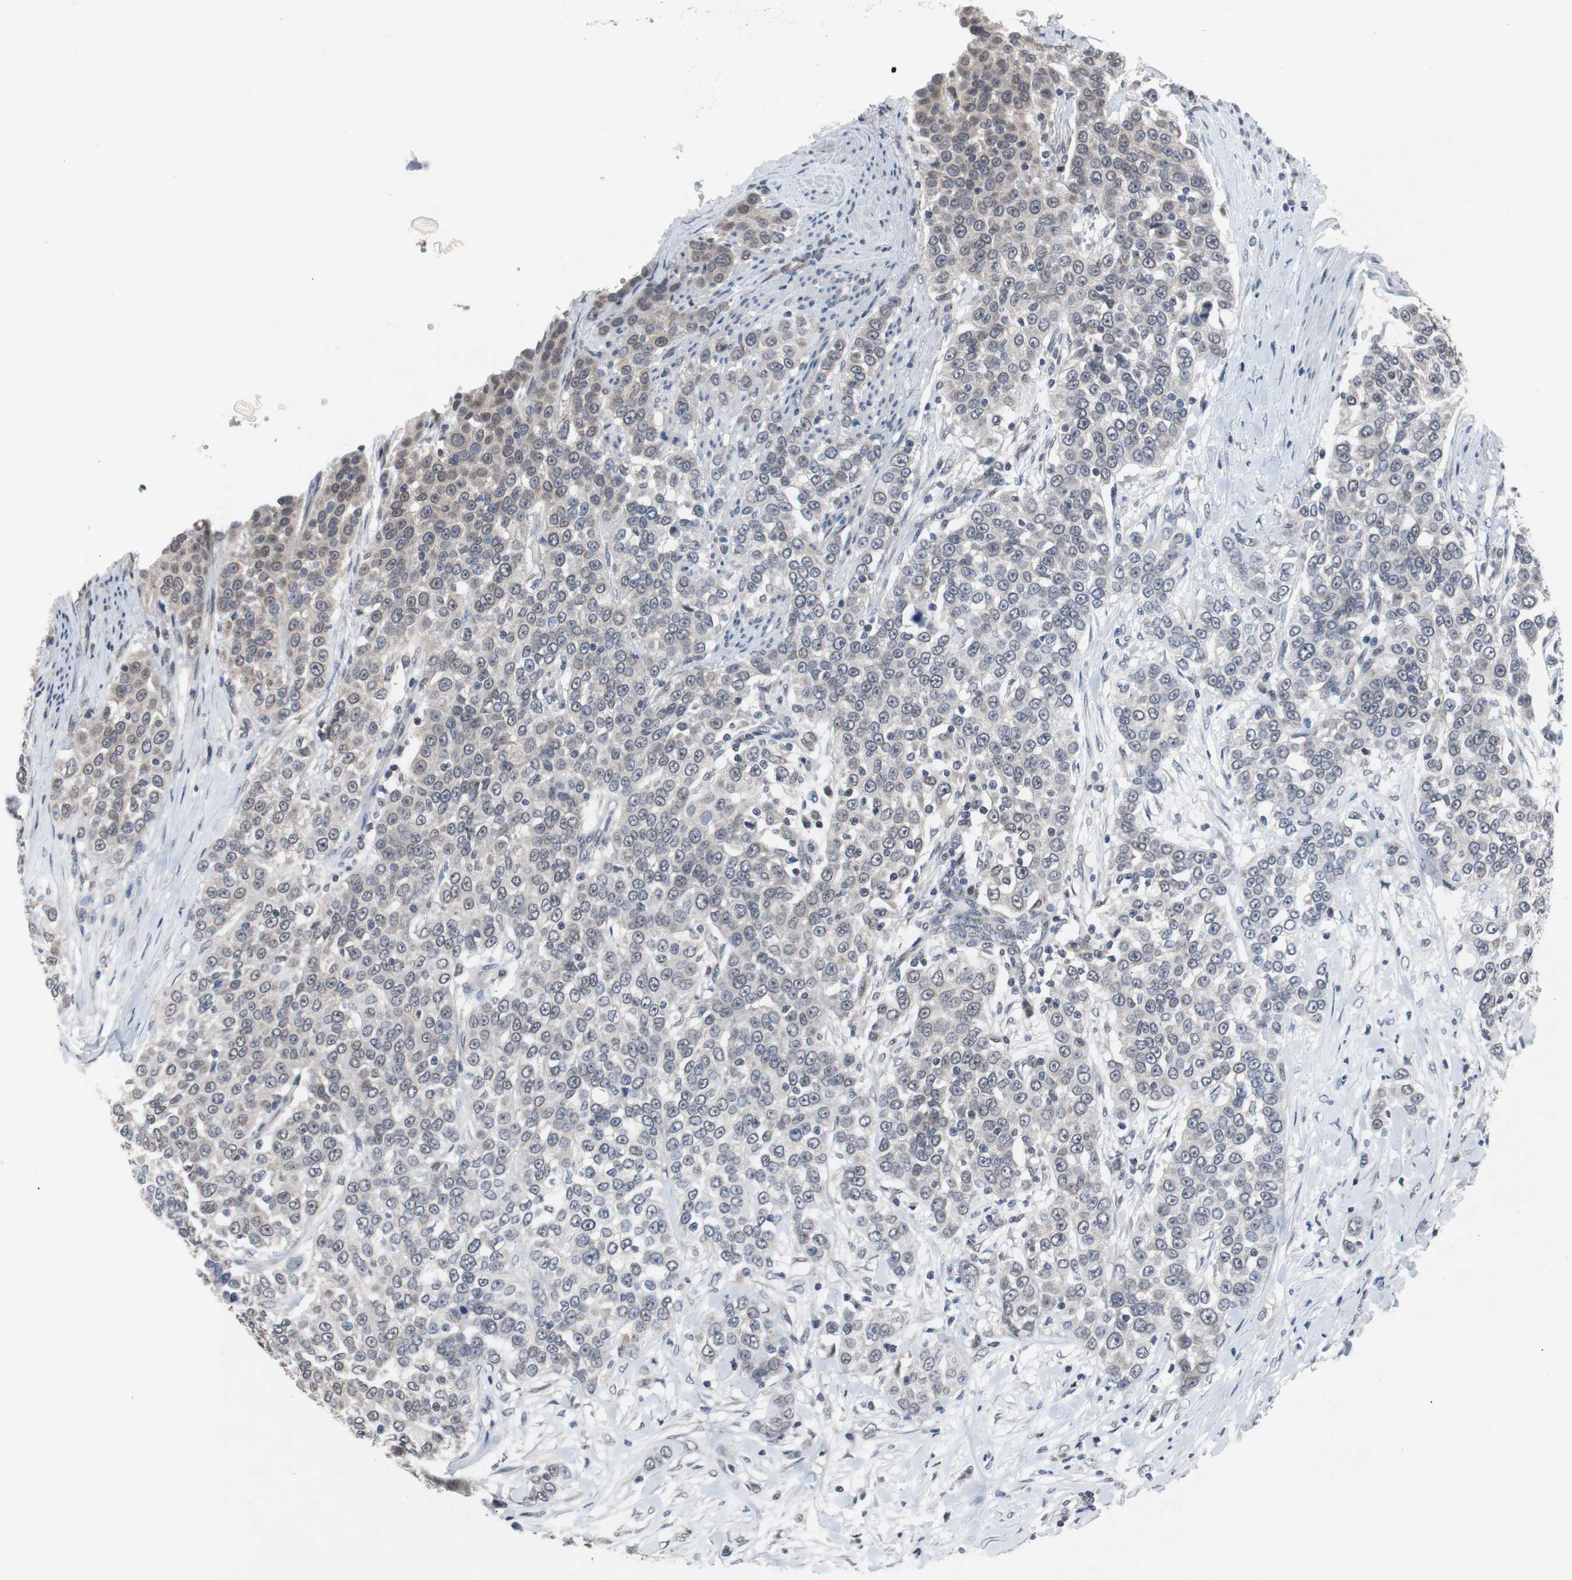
{"staining": {"intensity": "weak", "quantity": "<25%", "location": "cytoplasmic/membranous"}, "tissue": "urothelial cancer", "cell_type": "Tumor cells", "image_type": "cancer", "snomed": [{"axis": "morphology", "description": "Urothelial carcinoma, High grade"}, {"axis": "topography", "description": "Urinary bladder"}], "caption": "DAB immunohistochemical staining of human high-grade urothelial carcinoma shows no significant positivity in tumor cells.", "gene": "RBM47", "patient": {"sex": "female", "age": 80}}